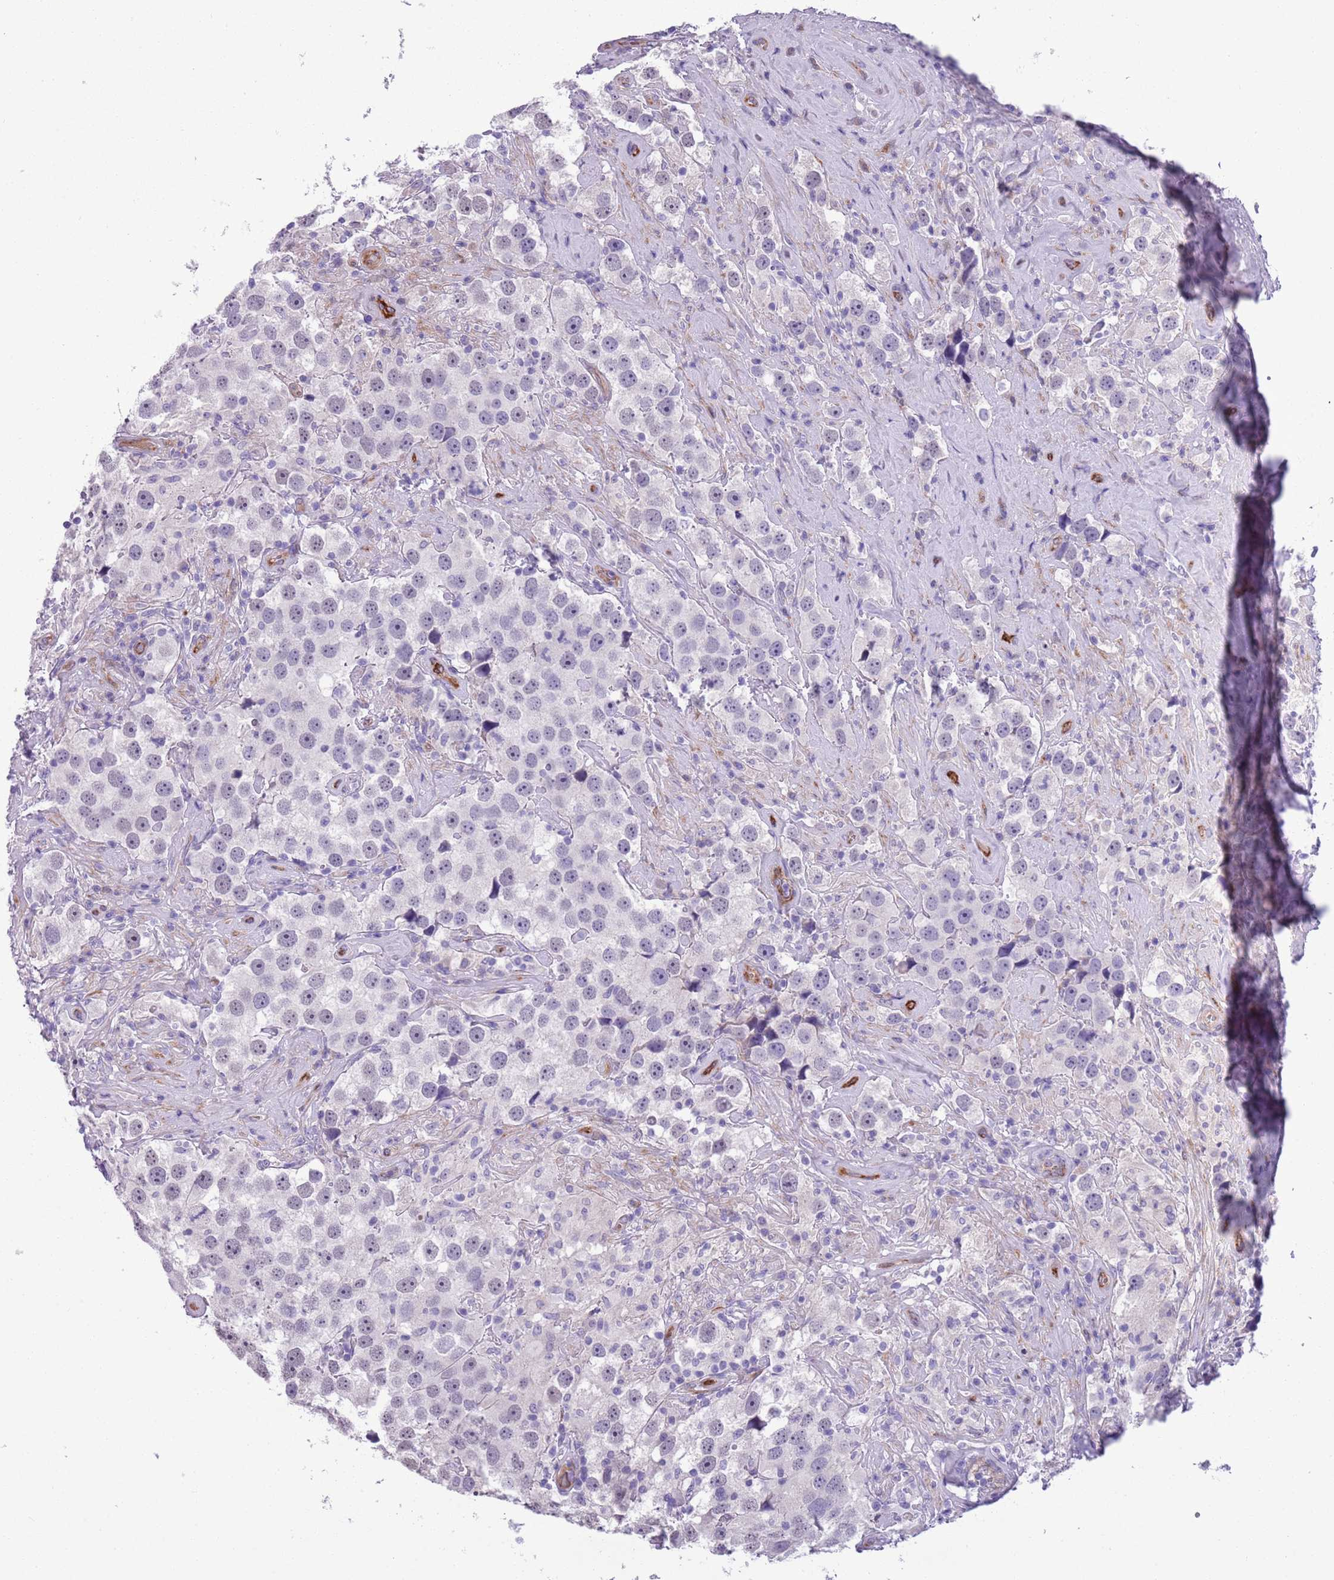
{"staining": {"intensity": "negative", "quantity": "none", "location": "none"}, "tissue": "testis cancer", "cell_type": "Tumor cells", "image_type": "cancer", "snomed": [{"axis": "morphology", "description": "Seminoma, NOS"}, {"axis": "topography", "description": "Testis"}], "caption": "Tumor cells are negative for brown protein staining in testis cancer. (DAB immunohistochemistry (IHC), high magnification).", "gene": "MRPL32", "patient": {"sex": "male", "age": 49}}